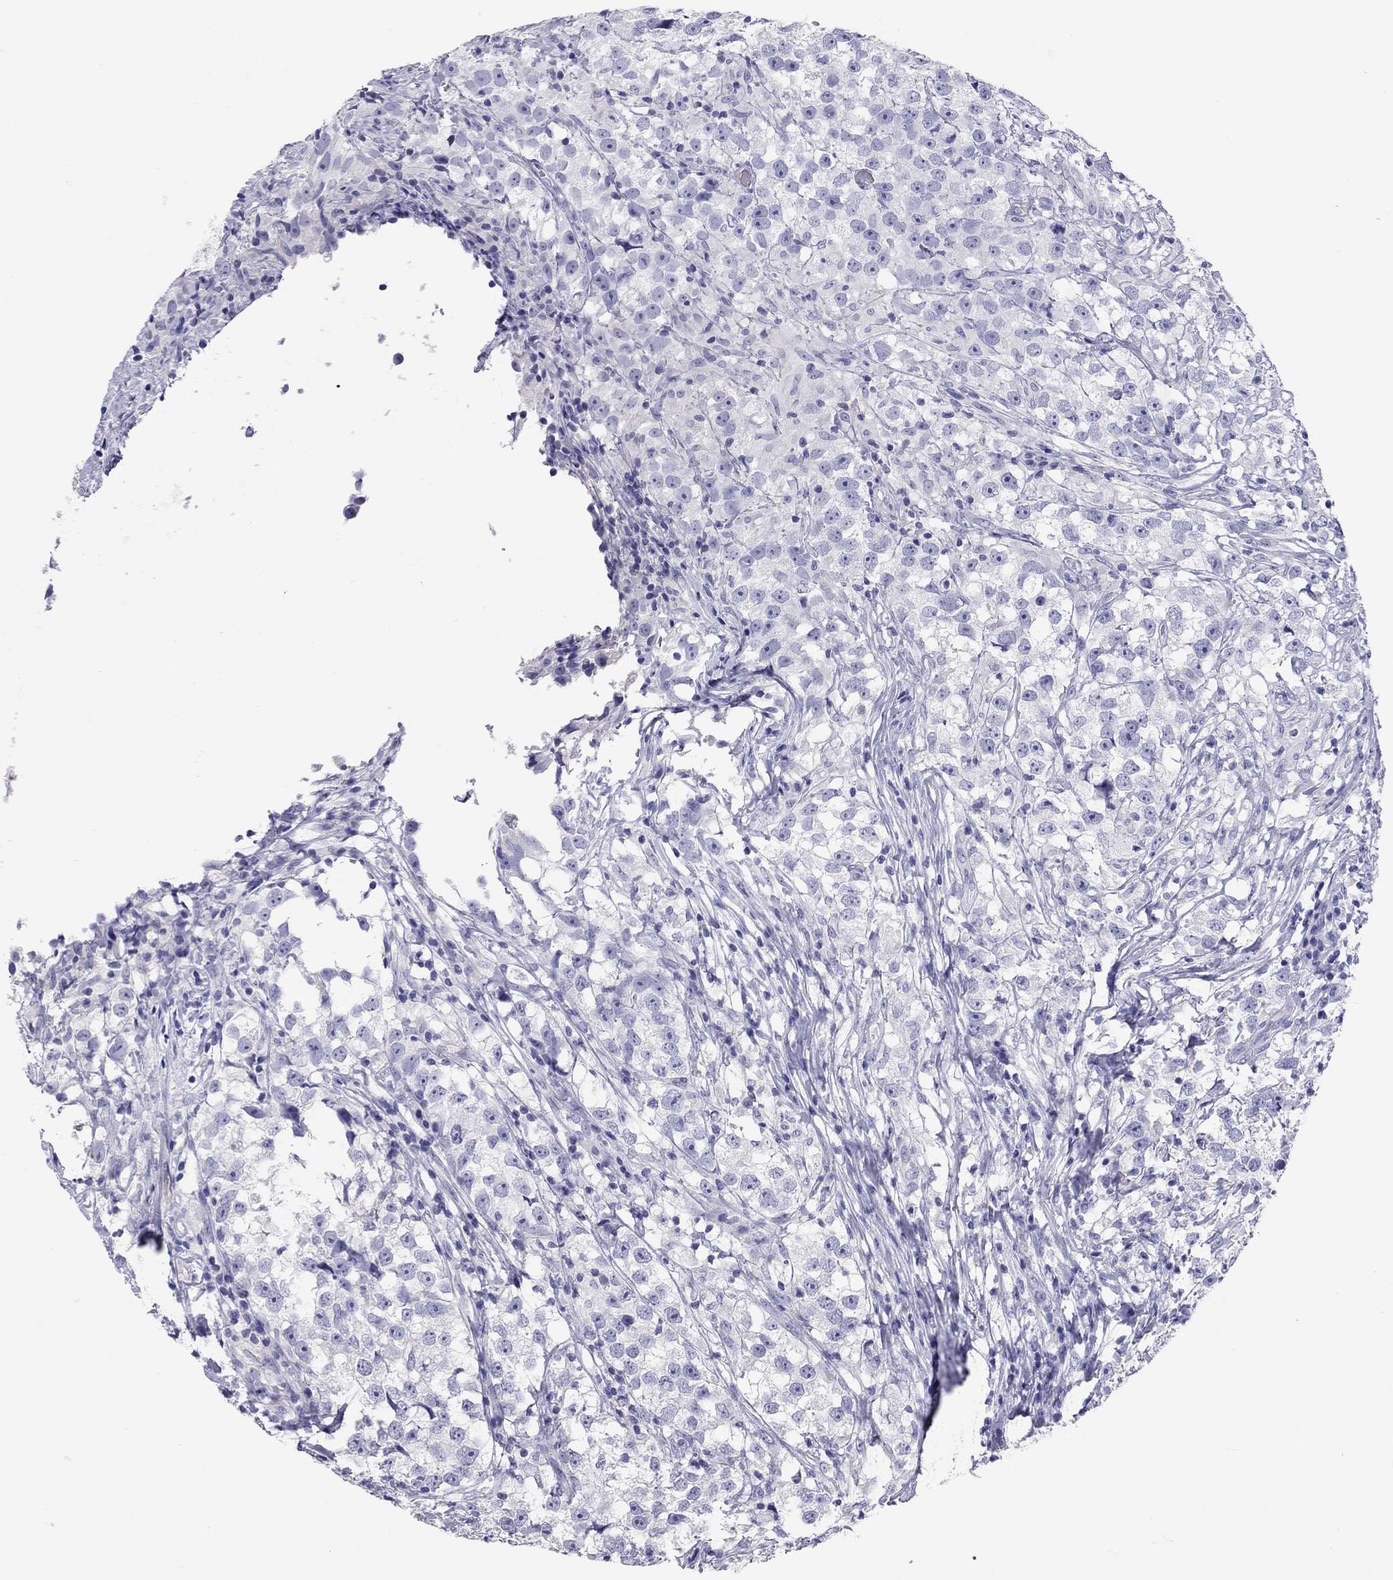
{"staining": {"intensity": "negative", "quantity": "none", "location": "none"}, "tissue": "testis cancer", "cell_type": "Tumor cells", "image_type": "cancer", "snomed": [{"axis": "morphology", "description": "Seminoma, NOS"}, {"axis": "topography", "description": "Testis"}], "caption": "Tumor cells show no significant protein expression in testis cancer (seminoma). The staining was performed using DAB (3,3'-diaminobenzidine) to visualize the protein expression in brown, while the nuclei were stained in blue with hematoxylin (Magnification: 20x).", "gene": "CALHM1", "patient": {"sex": "male", "age": 46}}